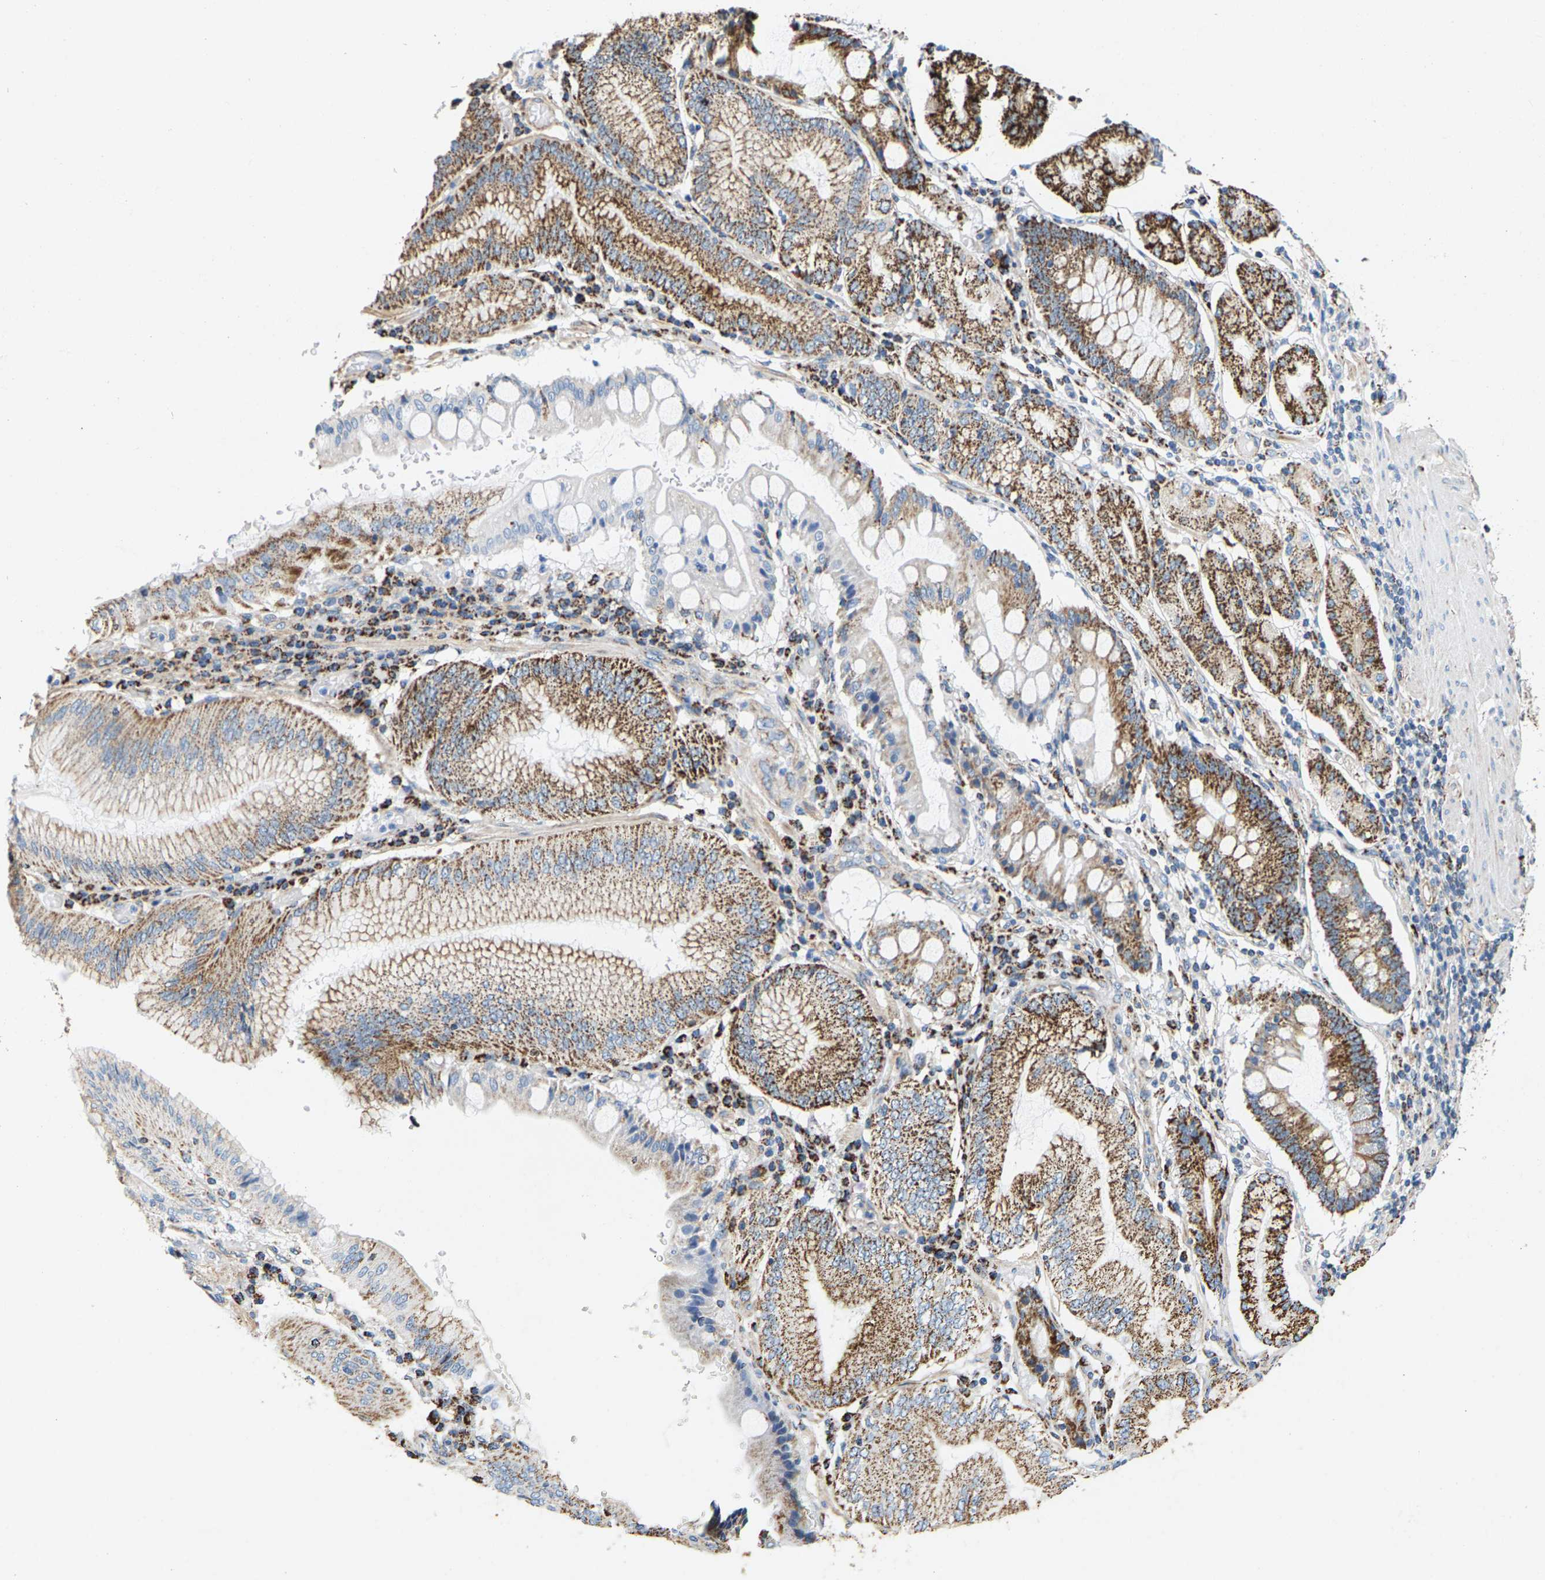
{"staining": {"intensity": "moderate", "quantity": ">75%", "location": "cytoplasmic/membranous"}, "tissue": "stomach cancer", "cell_type": "Tumor cells", "image_type": "cancer", "snomed": [{"axis": "morphology", "description": "Adenocarcinoma, NOS"}, {"axis": "topography", "description": "Stomach"}], "caption": "Brown immunohistochemical staining in human stomach cancer reveals moderate cytoplasmic/membranous staining in about >75% of tumor cells. (brown staining indicates protein expression, while blue staining denotes nuclei).", "gene": "SHMT2", "patient": {"sex": "female", "age": 73}}